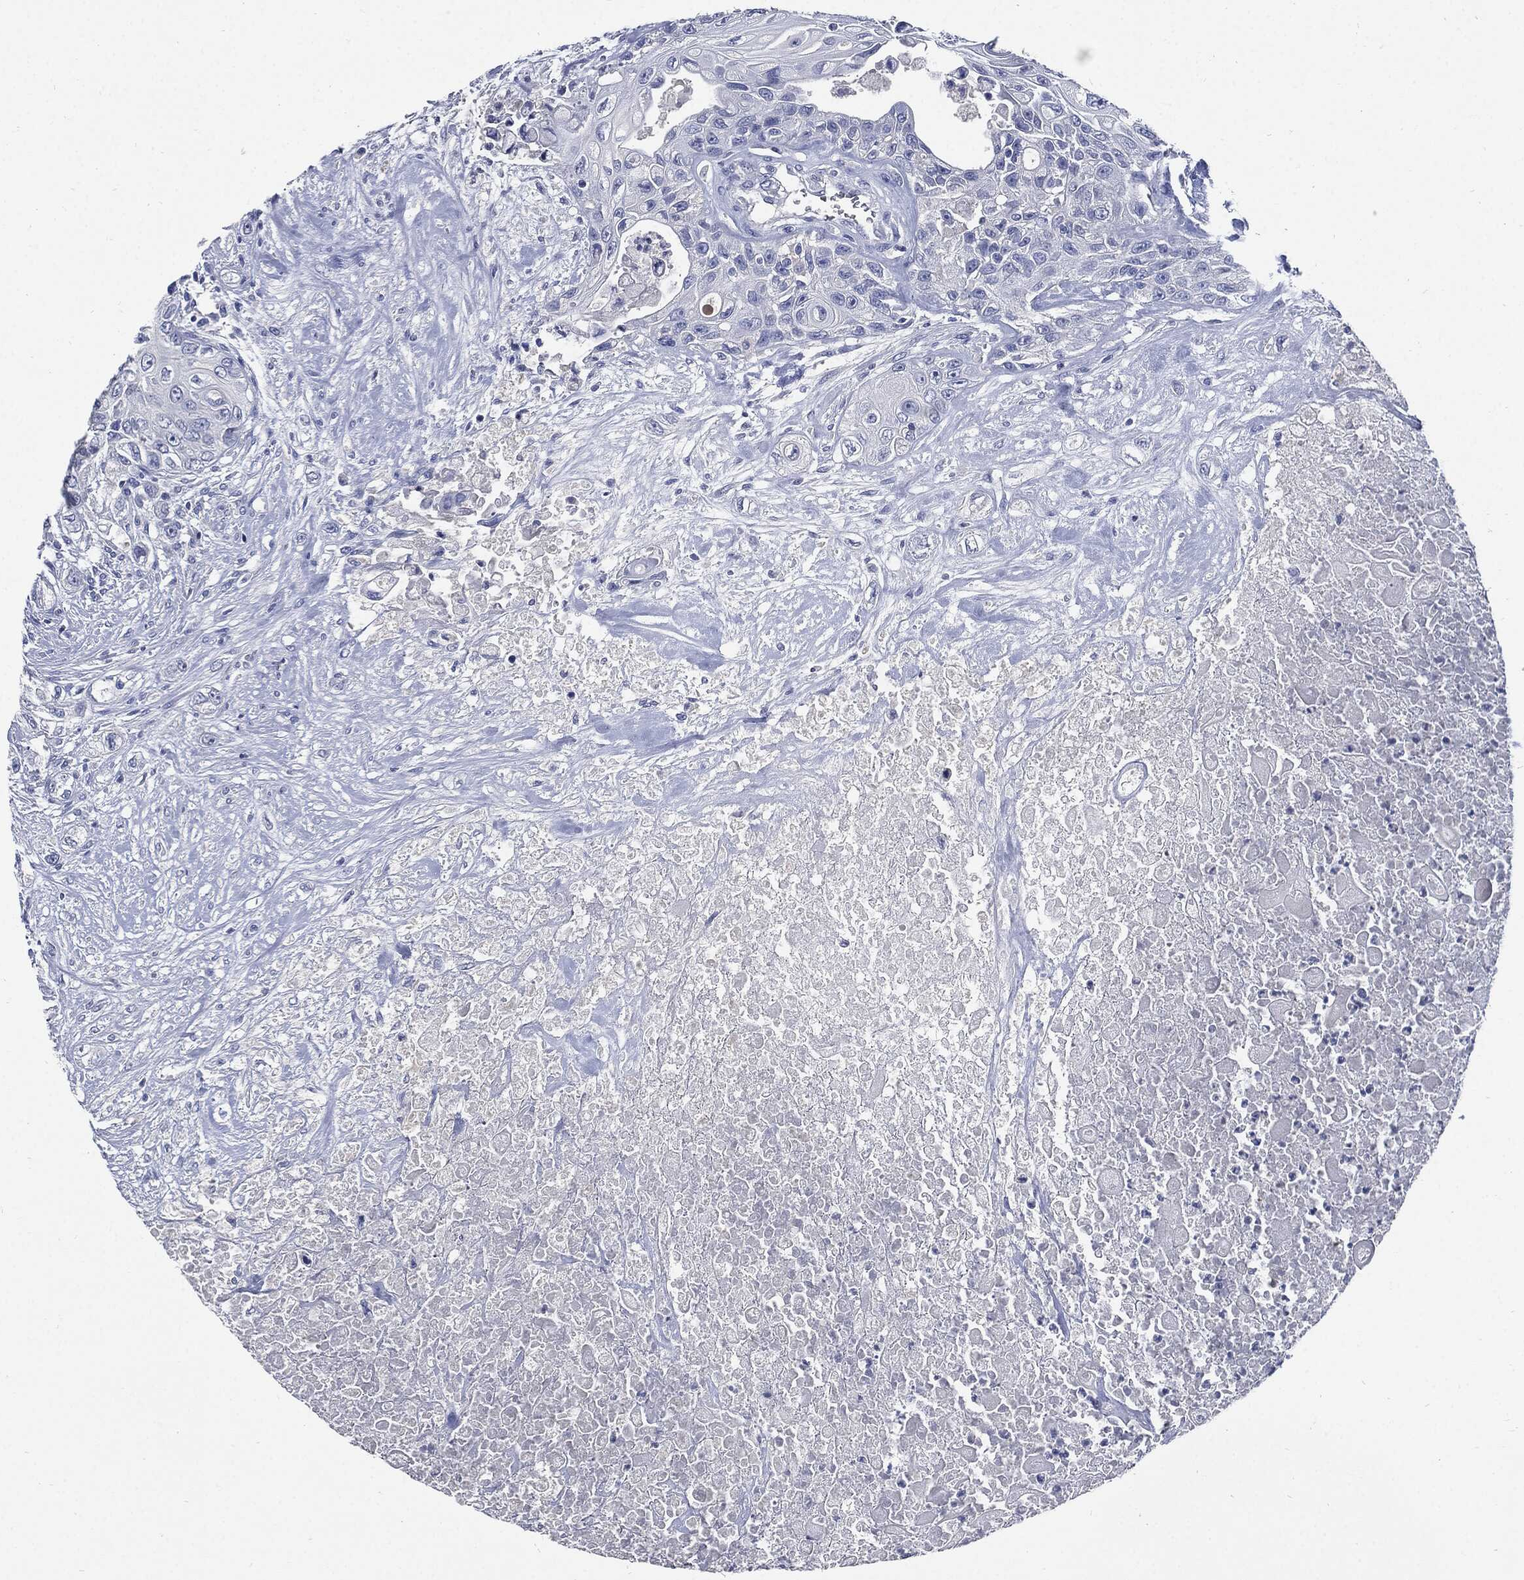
{"staining": {"intensity": "negative", "quantity": "none", "location": "none"}, "tissue": "urothelial cancer", "cell_type": "Tumor cells", "image_type": "cancer", "snomed": [{"axis": "morphology", "description": "Urothelial carcinoma, High grade"}, {"axis": "topography", "description": "Urinary bladder"}], "caption": "Immunohistochemistry (IHC) of human urothelial carcinoma (high-grade) exhibits no staining in tumor cells.", "gene": "CPE", "patient": {"sex": "female", "age": 56}}